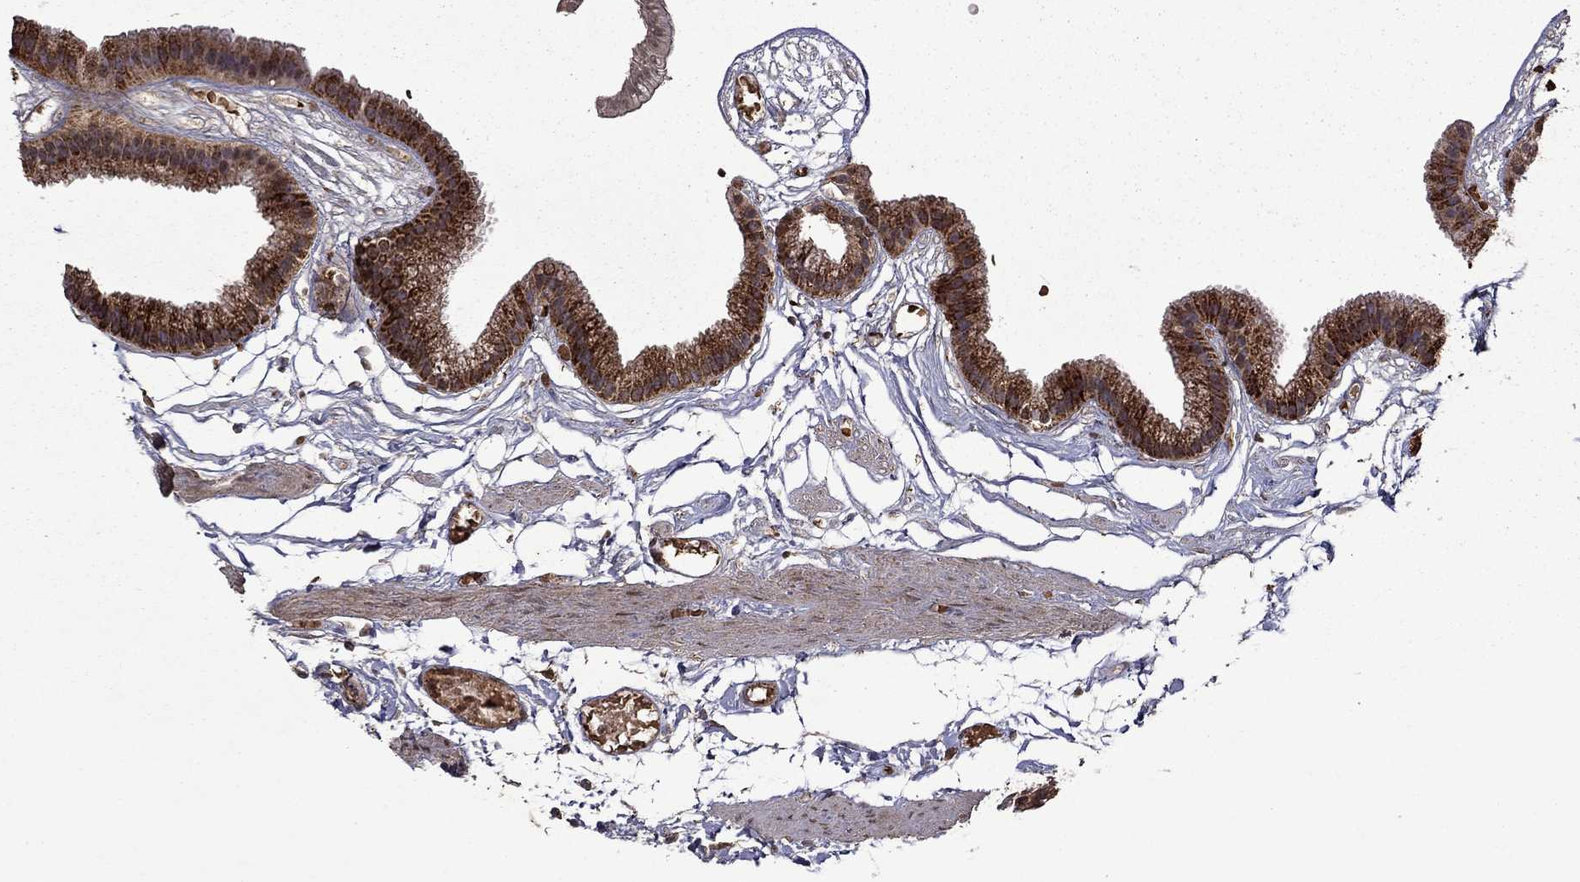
{"staining": {"intensity": "strong", "quantity": ">75%", "location": "cytoplasmic/membranous"}, "tissue": "gallbladder", "cell_type": "Glandular cells", "image_type": "normal", "snomed": [{"axis": "morphology", "description": "Normal tissue, NOS"}, {"axis": "topography", "description": "Gallbladder"}], "caption": "High-power microscopy captured an immunohistochemistry (IHC) image of unremarkable gallbladder, revealing strong cytoplasmic/membranous expression in about >75% of glandular cells. (IHC, brightfield microscopy, high magnification).", "gene": "ITM2B", "patient": {"sex": "female", "age": 45}}